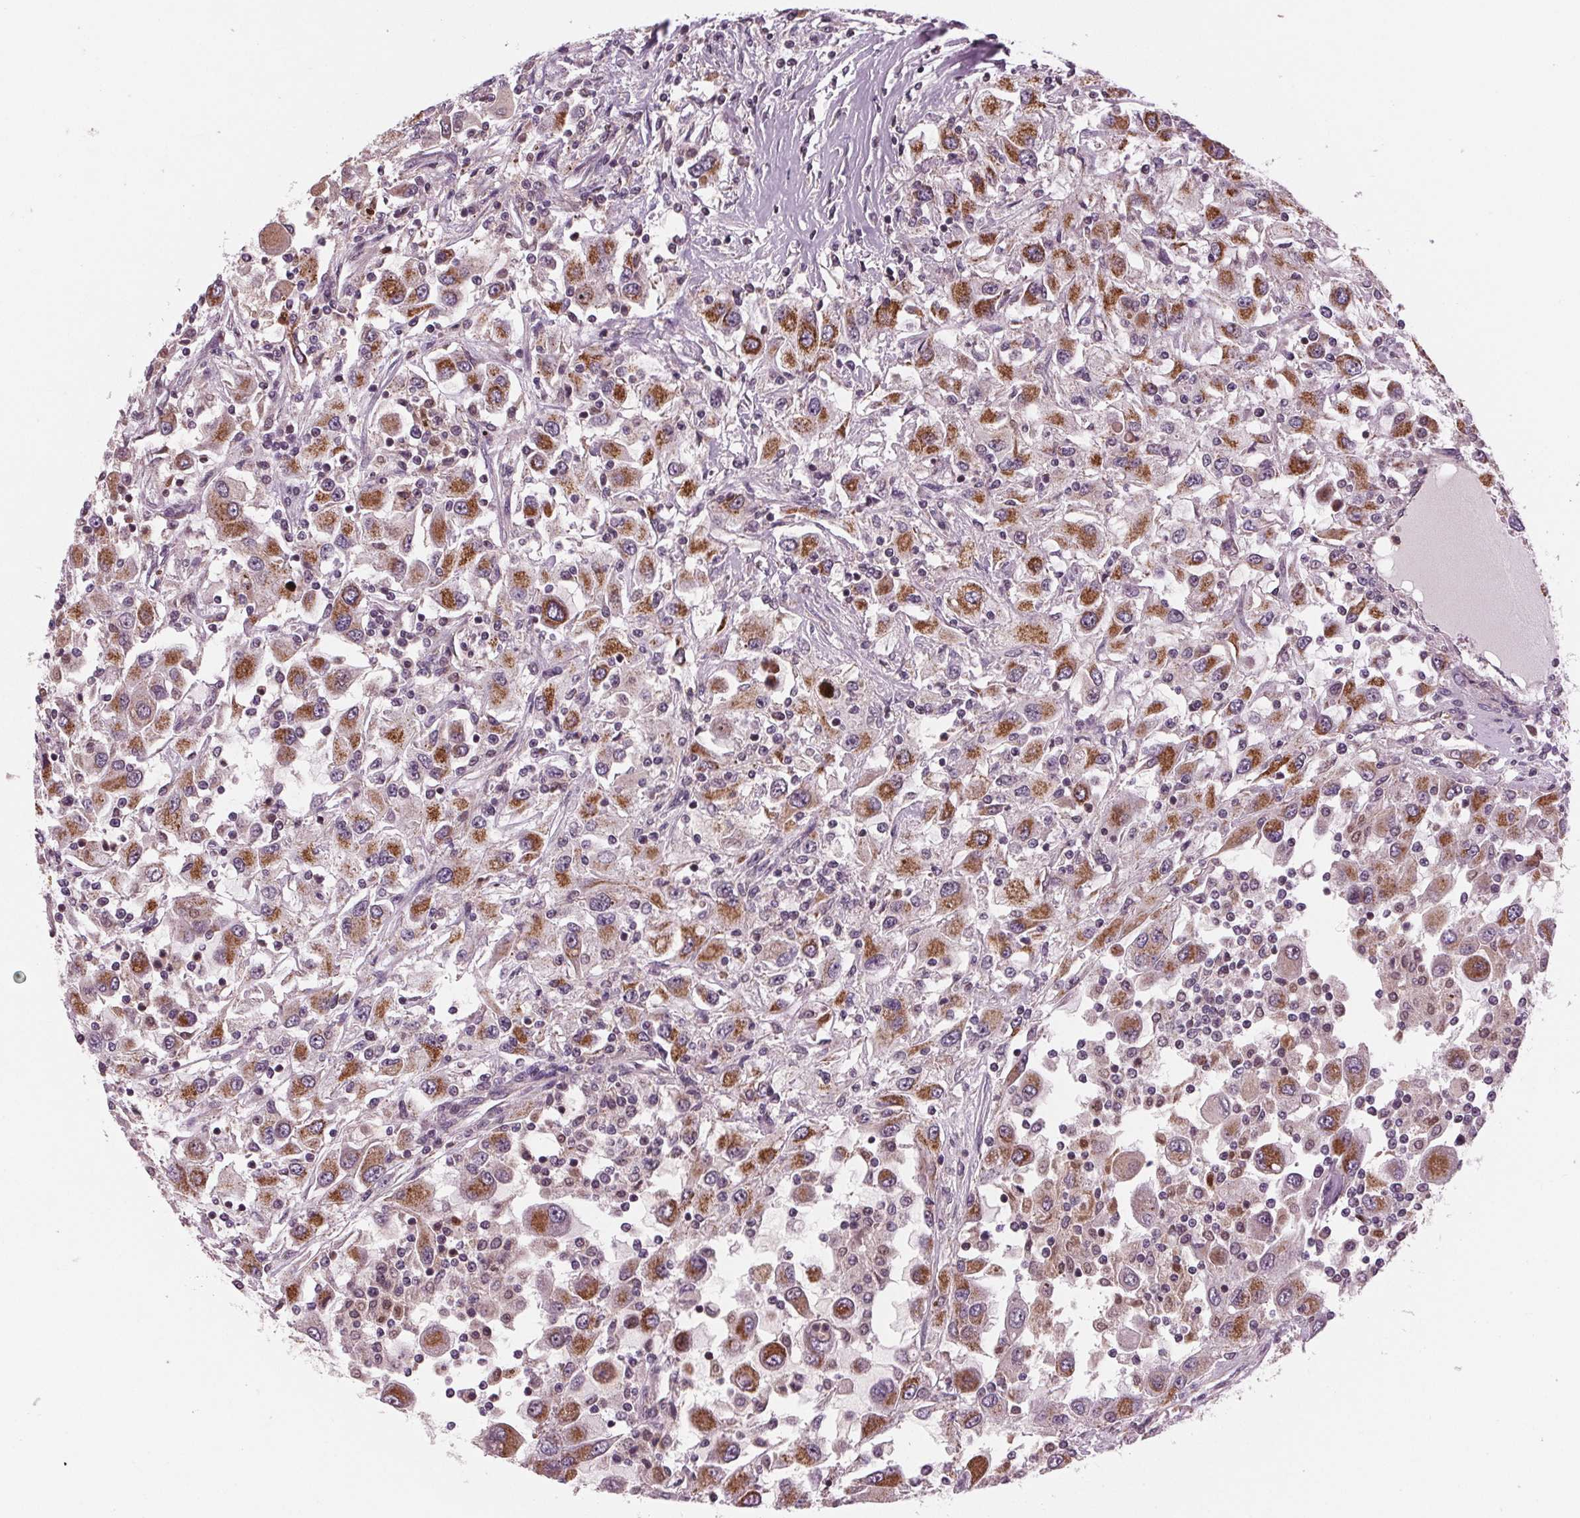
{"staining": {"intensity": "moderate", "quantity": ">75%", "location": "cytoplasmic/membranous"}, "tissue": "renal cancer", "cell_type": "Tumor cells", "image_type": "cancer", "snomed": [{"axis": "morphology", "description": "Adenocarcinoma, NOS"}, {"axis": "topography", "description": "Kidney"}], "caption": "A medium amount of moderate cytoplasmic/membranous expression is seen in about >75% of tumor cells in renal cancer tissue.", "gene": "STAT3", "patient": {"sex": "female", "age": 67}}